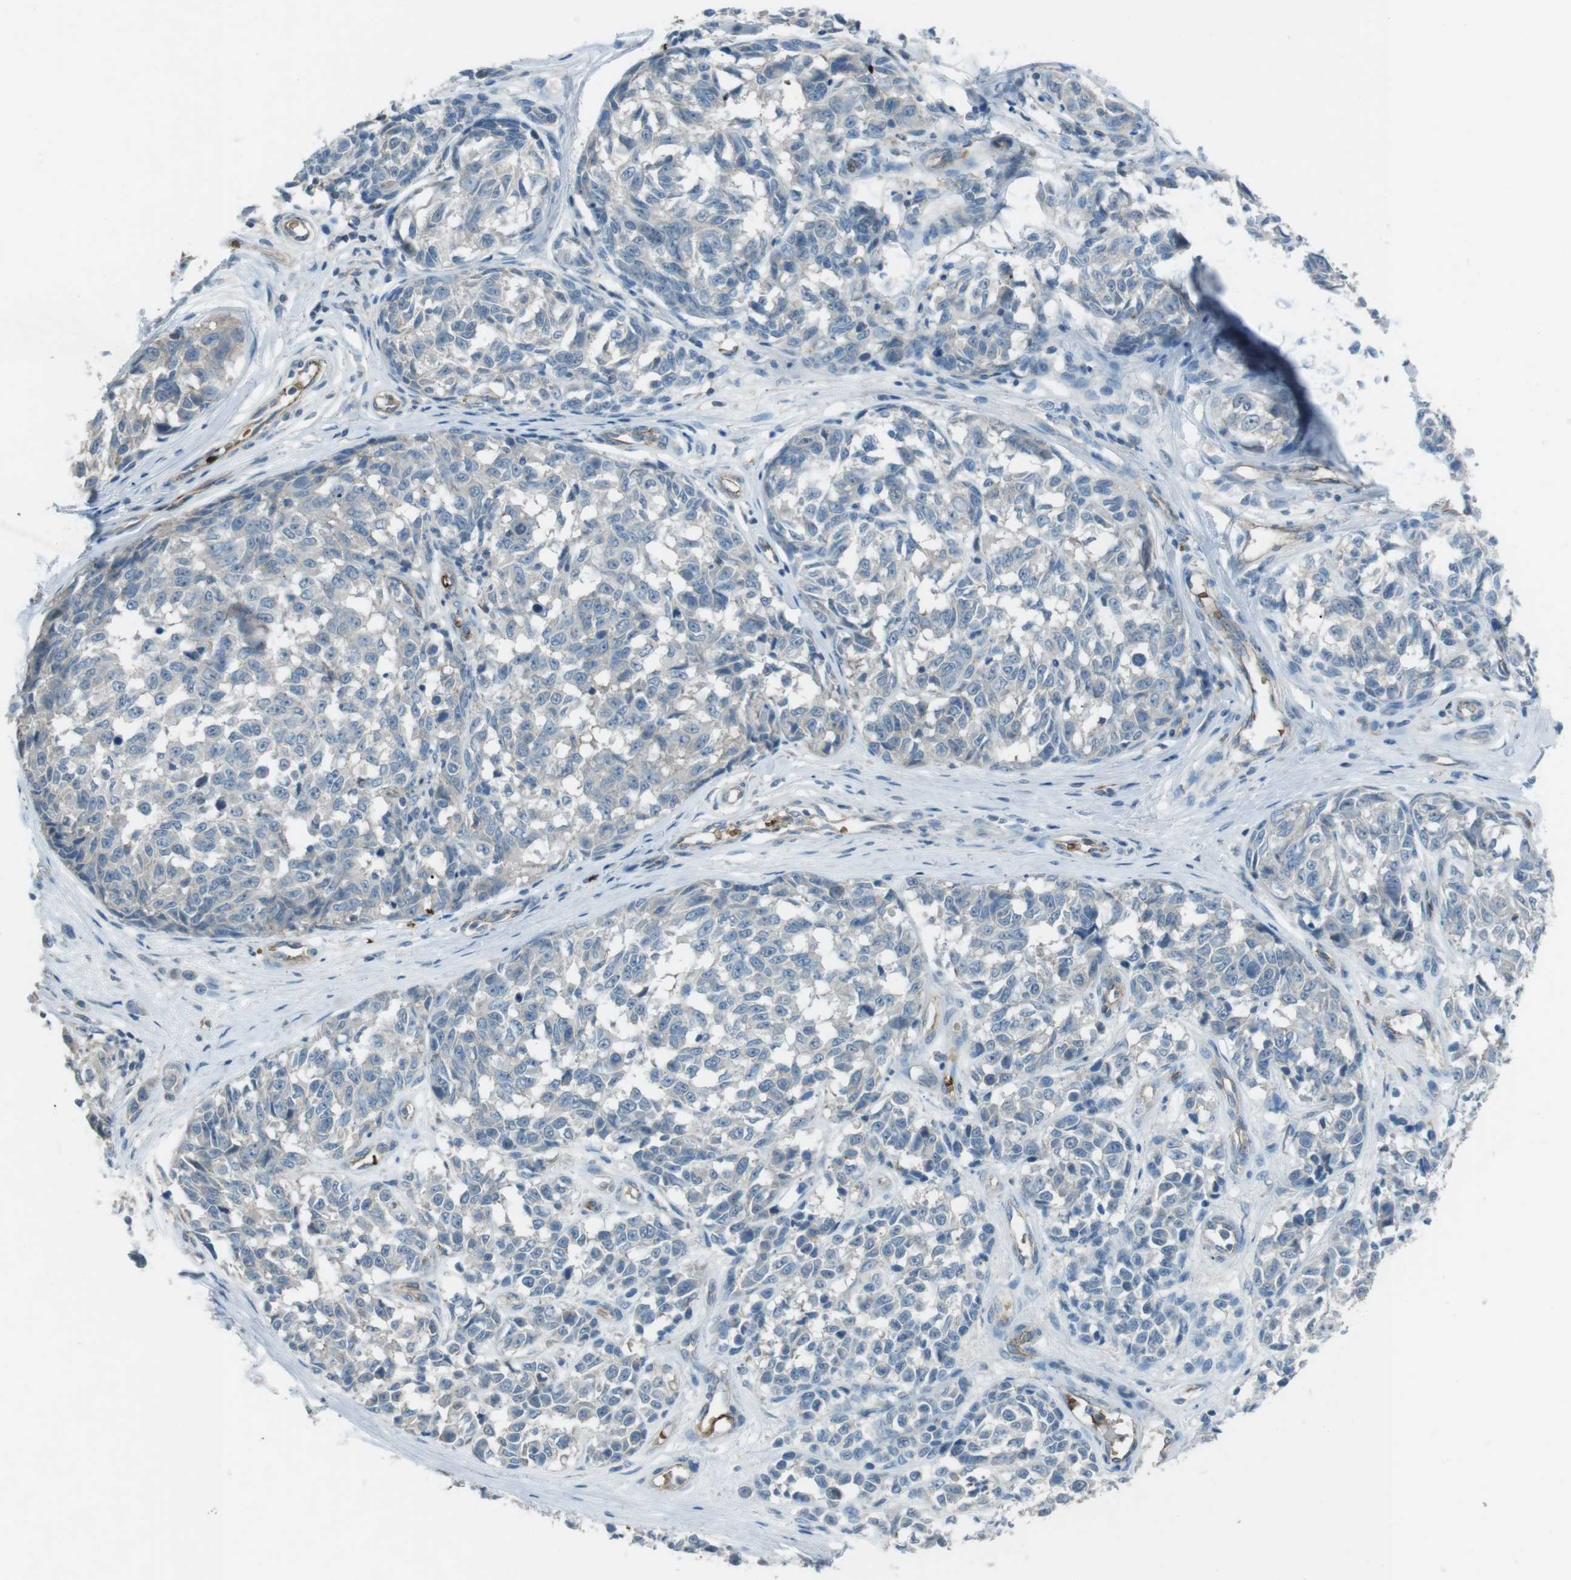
{"staining": {"intensity": "negative", "quantity": "none", "location": "none"}, "tissue": "melanoma", "cell_type": "Tumor cells", "image_type": "cancer", "snomed": [{"axis": "morphology", "description": "Malignant melanoma, NOS"}, {"axis": "topography", "description": "Skin"}], "caption": "Immunohistochemistry (IHC) micrograph of neoplastic tissue: human malignant melanoma stained with DAB (3,3'-diaminobenzidine) reveals no significant protein expression in tumor cells. (DAB immunohistochemistry (IHC) with hematoxylin counter stain).", "gene": "SPTA1", "patient": {"sex": "female", "age": 64}}